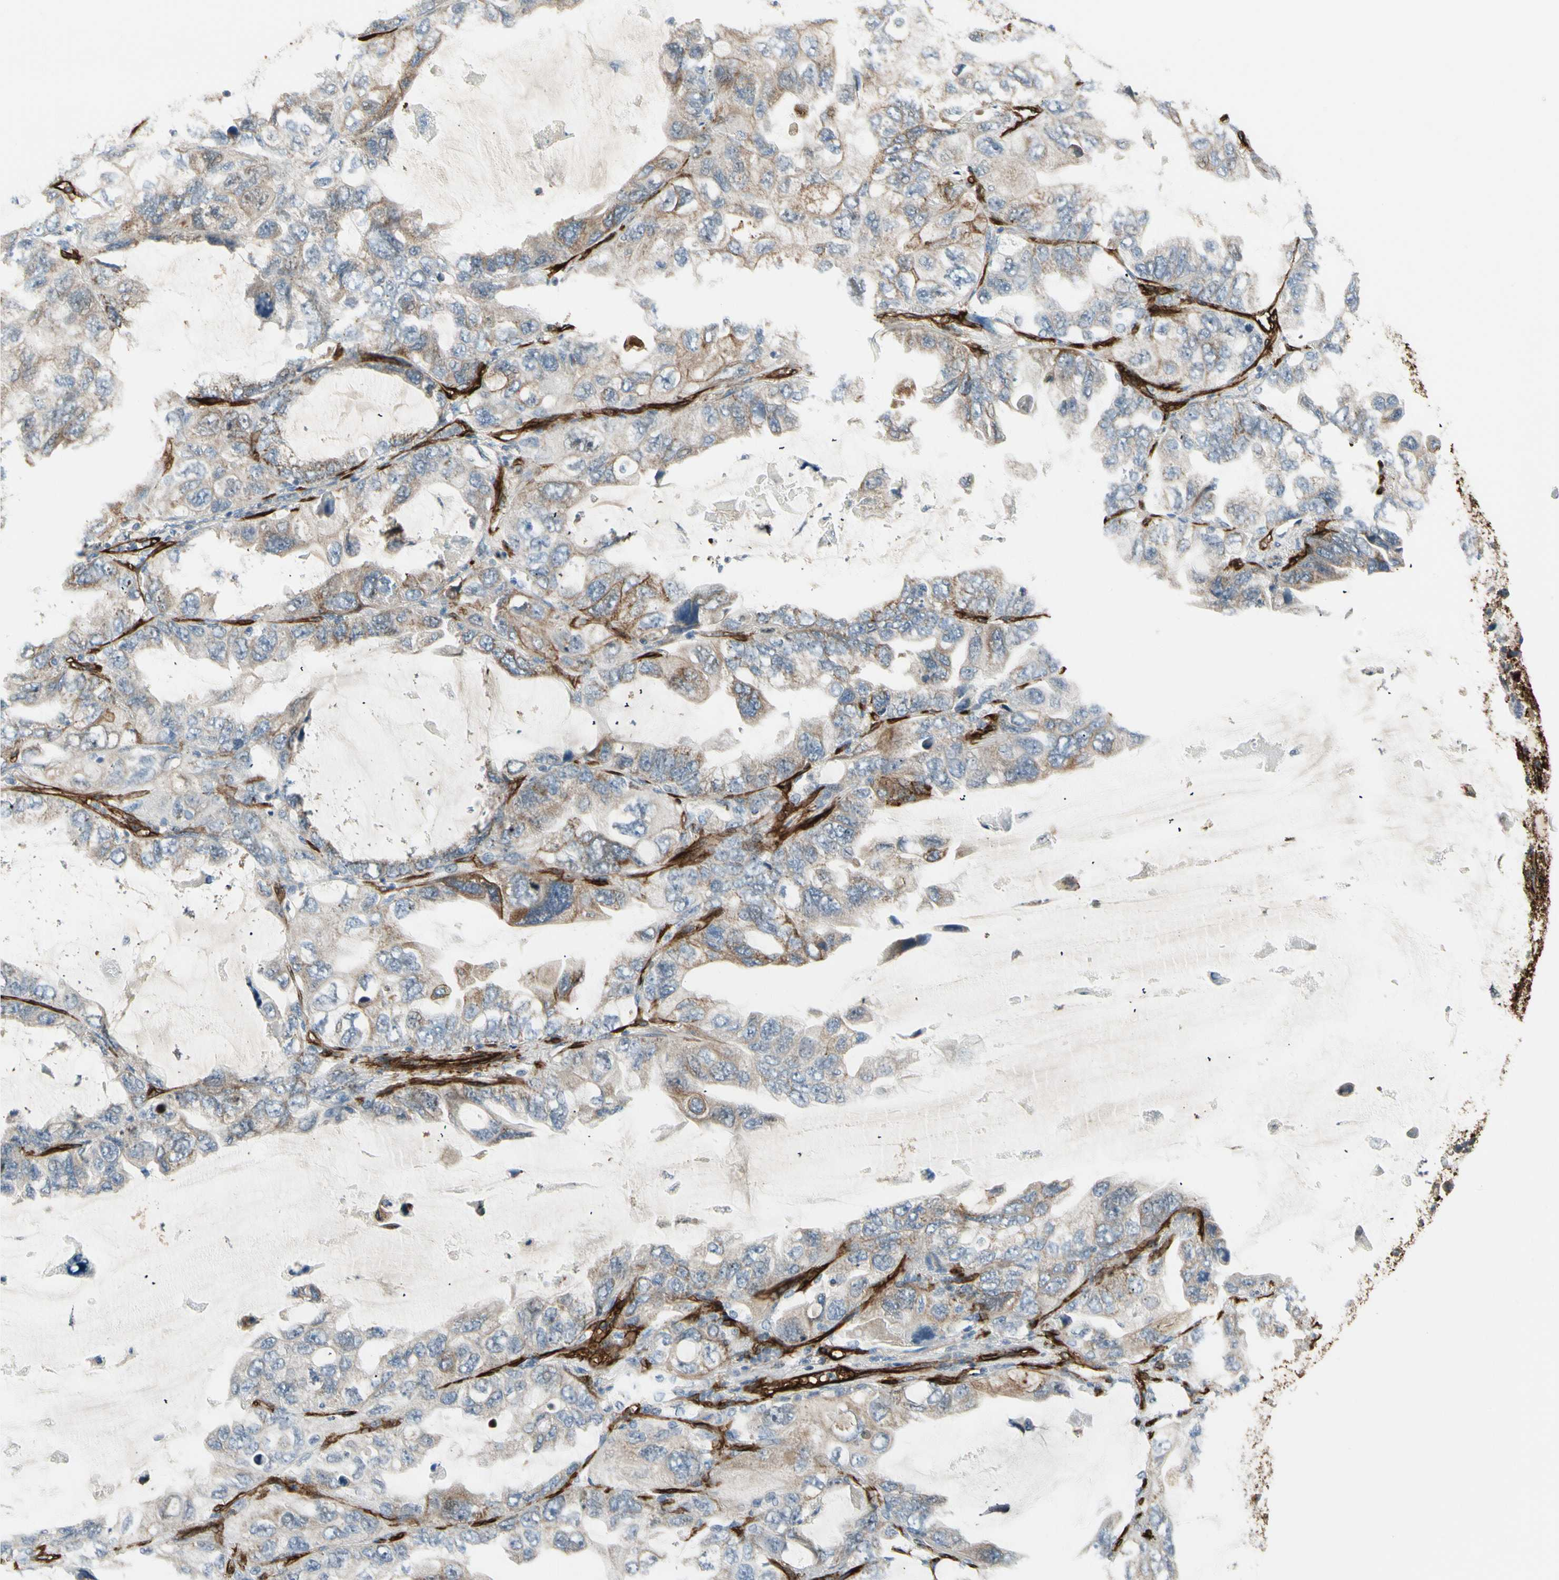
{"staining": {"intensity": "weak", "quantity": "<25%", "location": "cytoplasmic/membranous"}, "tissue": "lung cancer", "cell_type": "Tumor cells", "image_type": "cancer", "snomed": [{"axis": "morphology", "description": "Squamous cell carcinoma, NOS"}, {"axis": "topography", "description": "Lung"}], "caption": "A histopathology image of lung cancer stained for a protein displays no brown staining in tumor cells. The staining was performed using DAB (3,3'-diaminobenzidine) to visualize the protein expression in brown, while the nuclei were stained in blue with hematoxylin (Magnification: 20x).", "gene": "MCAM", "patient": {"sex": "female", "age": 73}}